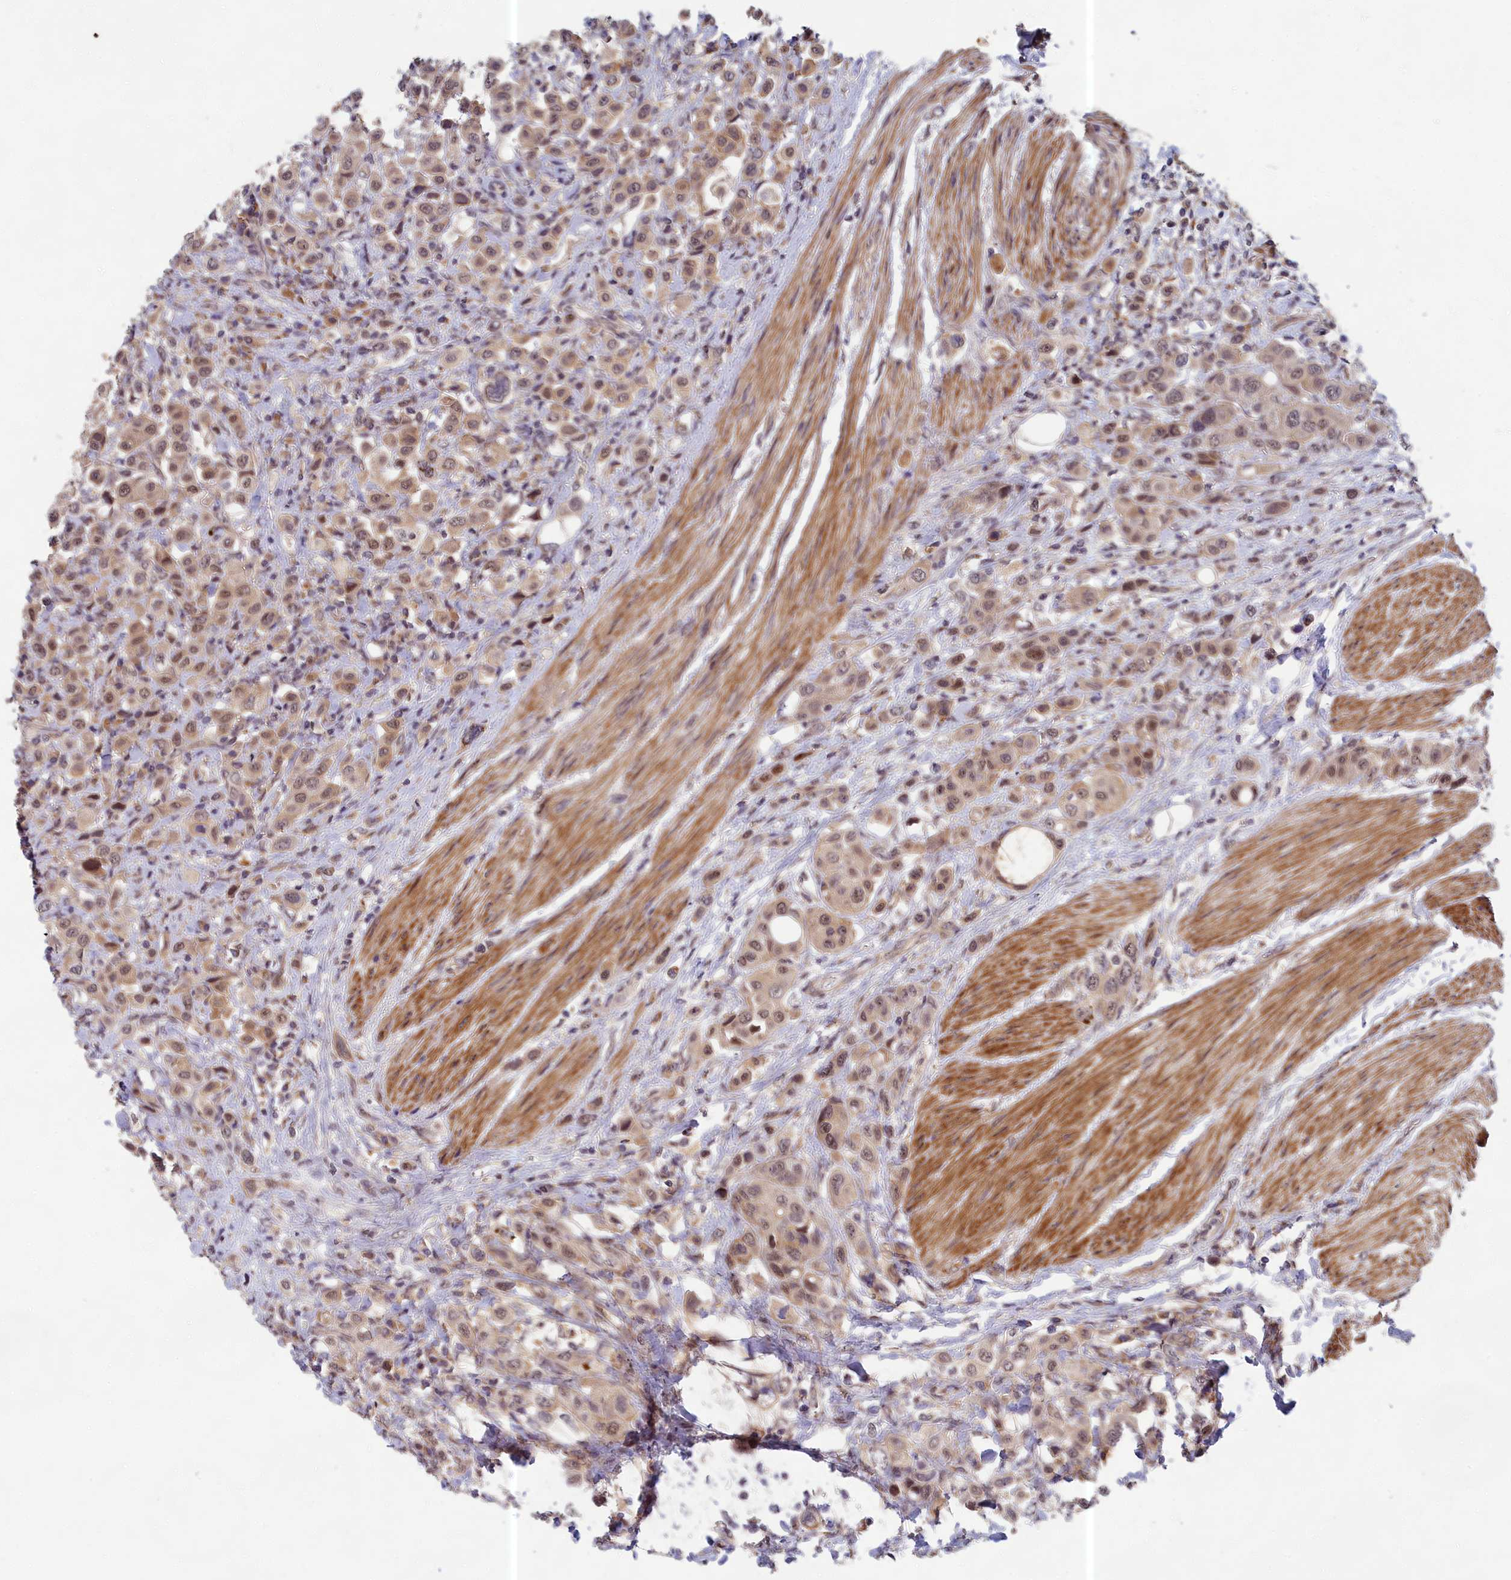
{"staining": {"intensity": "weak", "quantity": ">75%", "location": "cytoplasmic/membranous,nuclear"}, "tissue": "urothelial cancer", "cell_type": "Tumor cells", "image_type": "cancer", "snomed": [{"axis": "morphology", "description": "Urothelial carcinoma, High grade"}, {"axis": "topography", "description": "Urinary bladder"}], "caption": "This histopathology image displays immunohistochemistry staining of urothelial carcinoma (high-grade), with low weak cytoplasmic/membranous and nuclear positivity in approximately >75% of tumor cells.", "gene": "EARS2", "patient": {"sex": "male", "age": 50}}